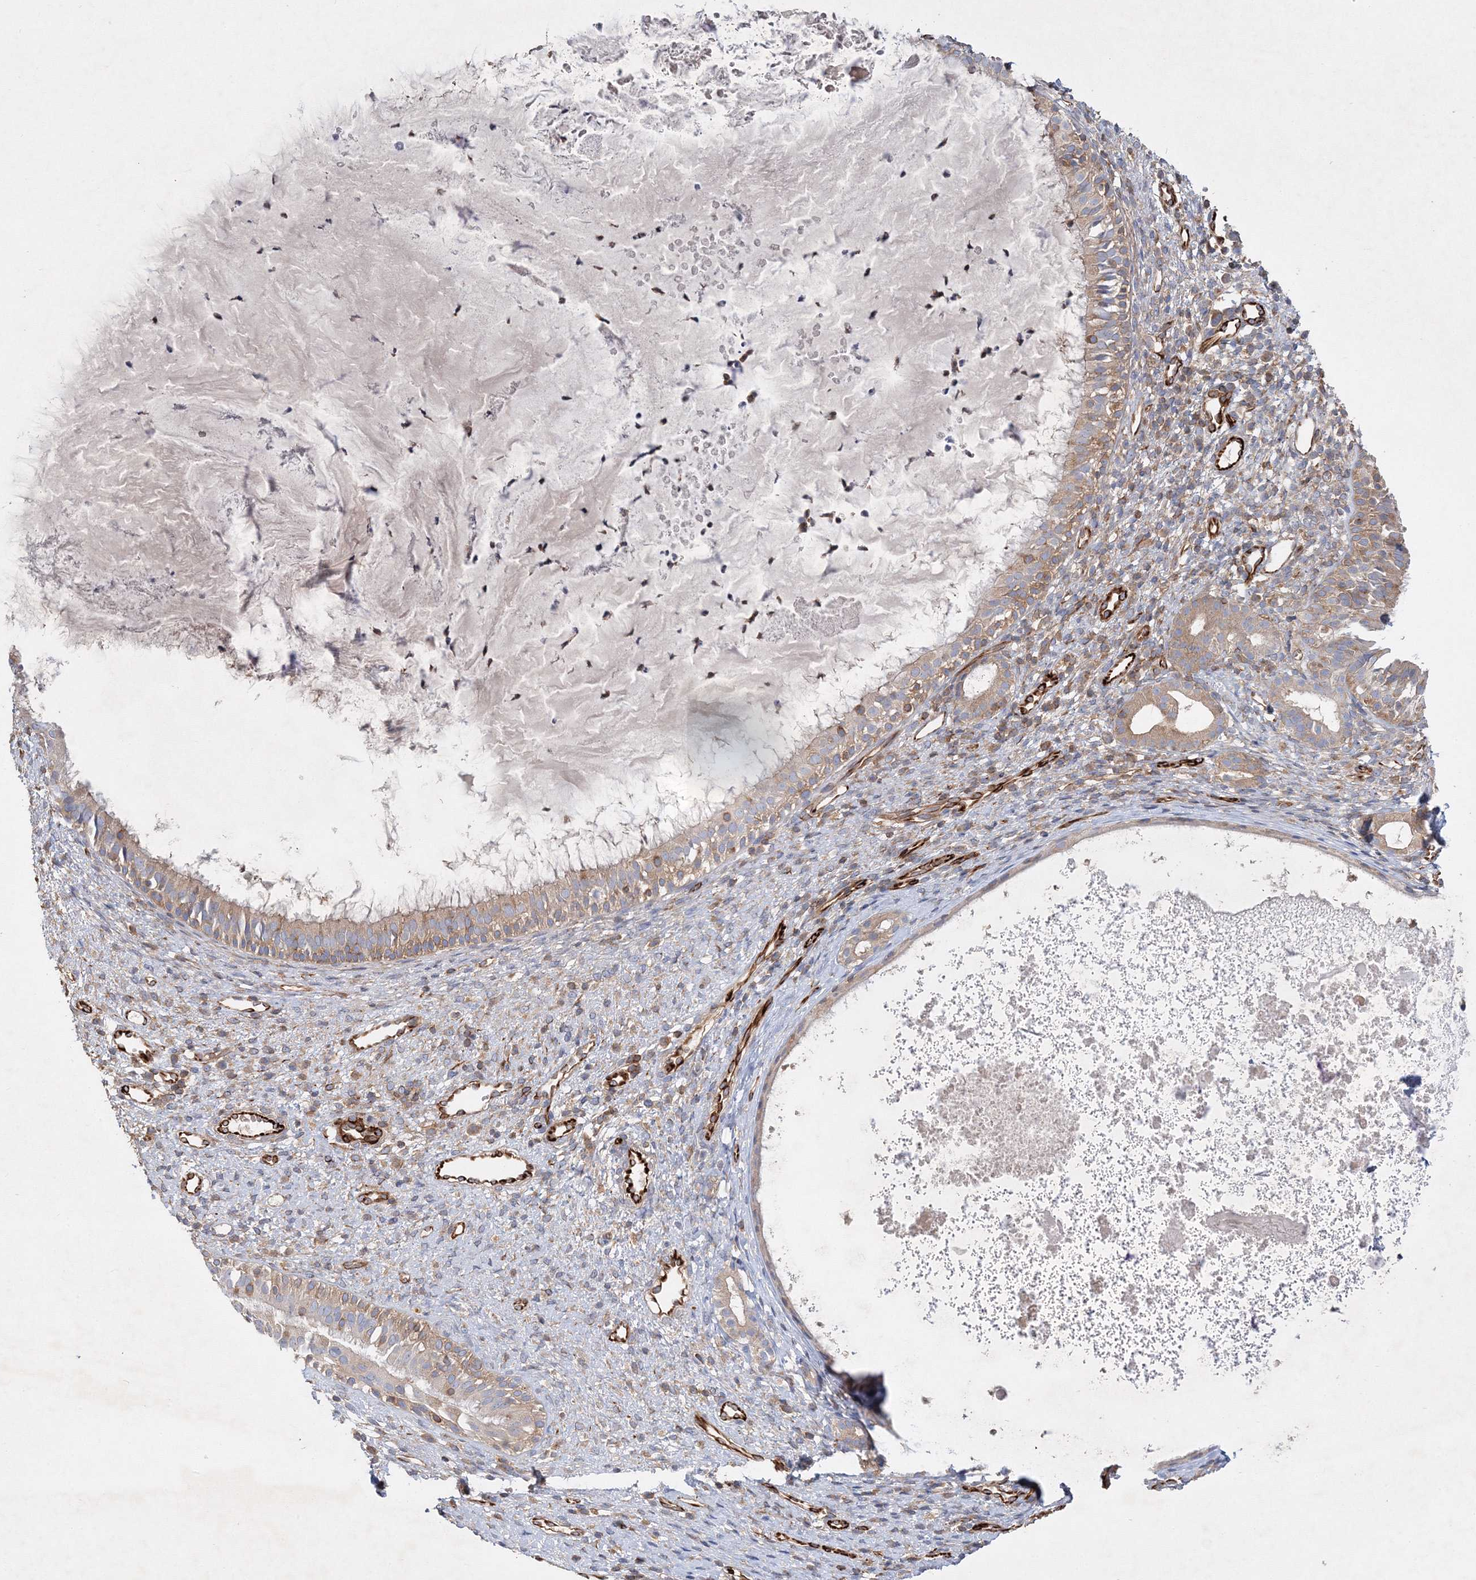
{"staining": {"intensity": "moderate", "quantity": "25%-75%", "location": "cytoplasmic/membranous"}, "tissue": "nasopharynx", "cell_type": "Respiratory epithelial cells", "image_type": "normal", "snomed": [{"axis": "morphology", "description": "Normal tissue, NOS"}, {"axis": "topography", "description": "Nasopharynx"}], "caption": "This image demonstrates IHC staining of normal nasopharynx, with medium moderate cytoplasmic/membranous staining in about 25%-75% of respiratory epithelial cells.", "gene": "WDR37", "patient": {"sex": "male", "age": 22}}